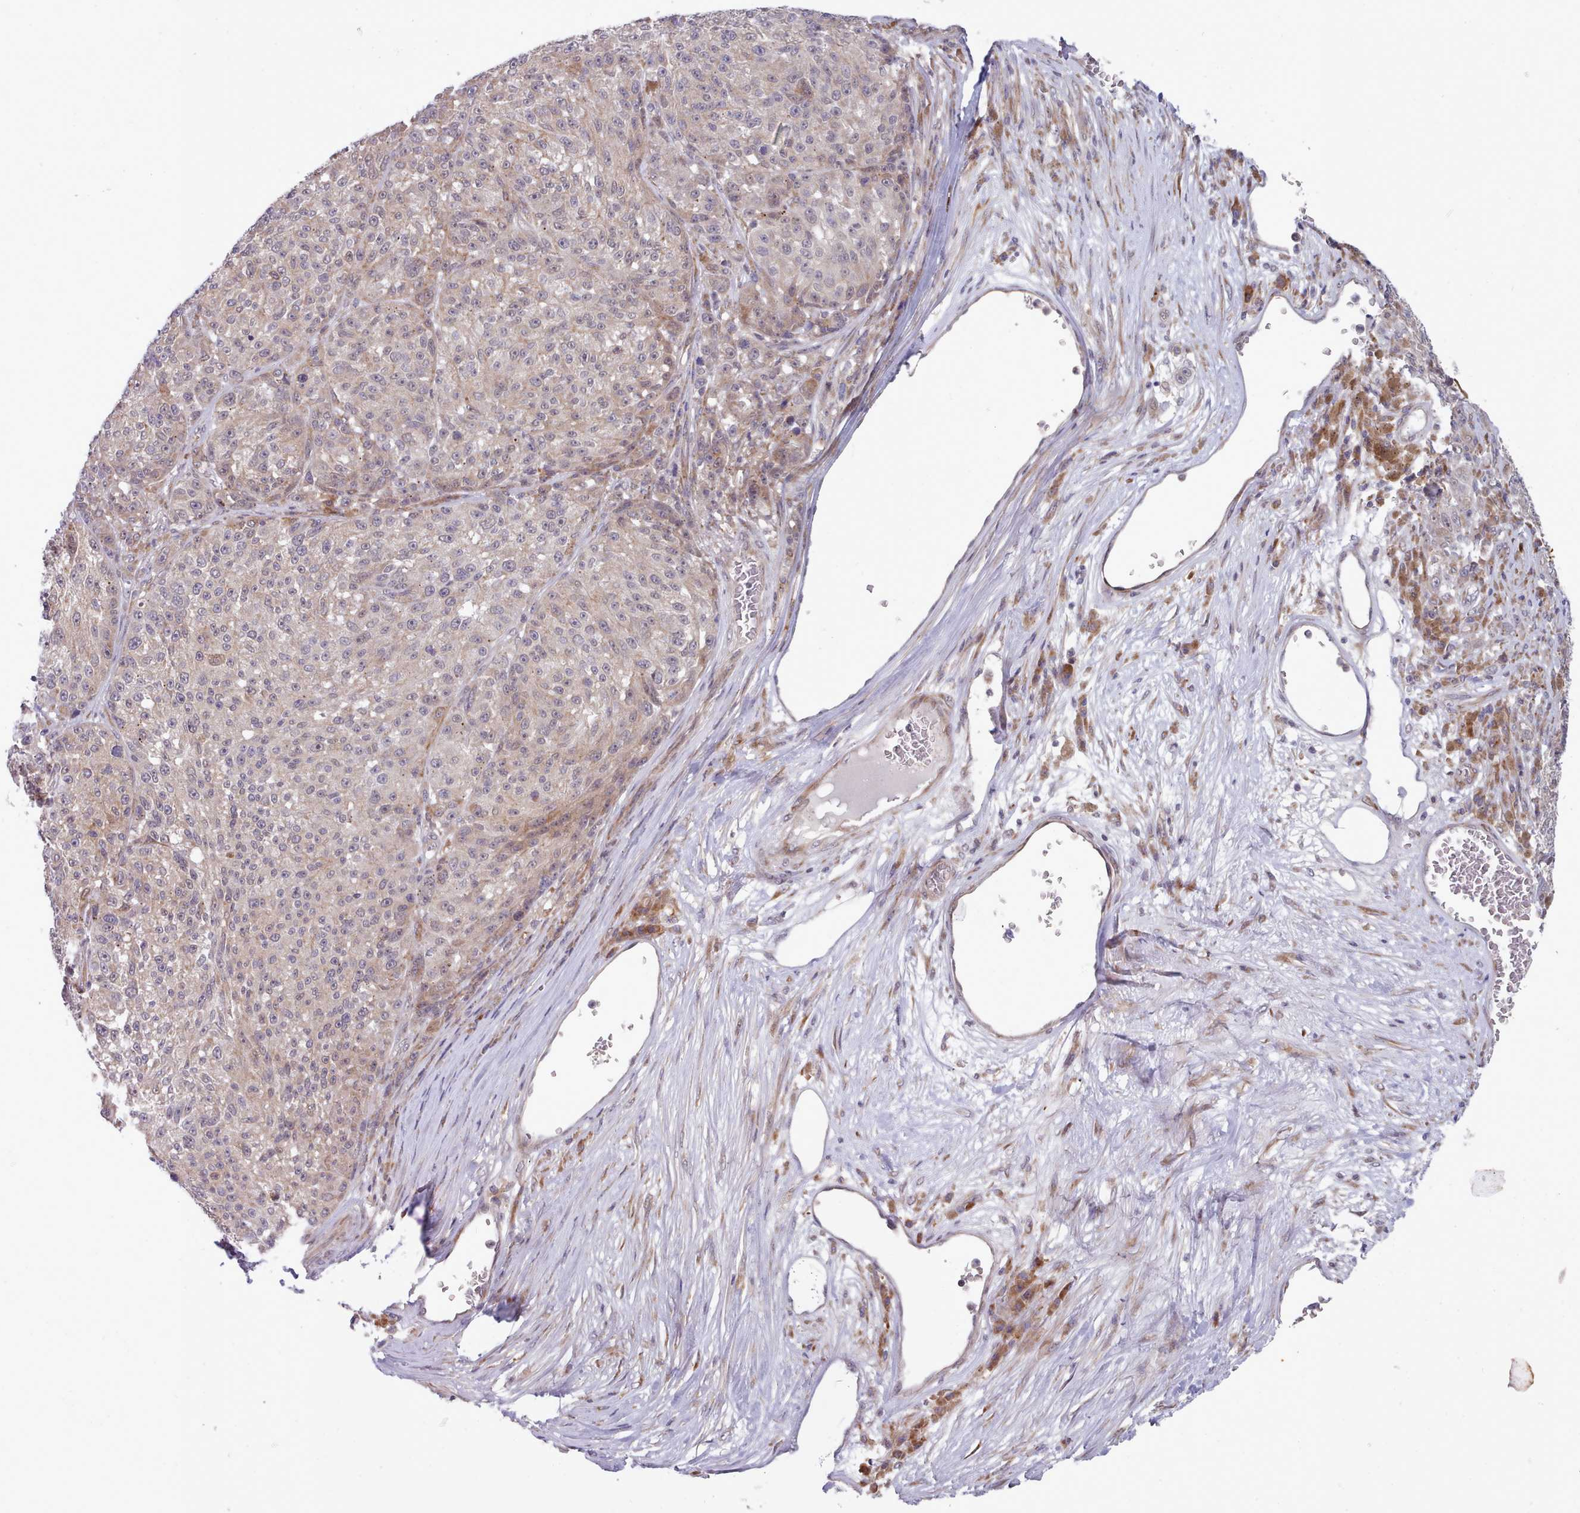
{"staining": {"intensity": "negative", "quantity": "none", "location": "none"}, "tissue": "melanoma", "cell_type": "Tumor cells", "image_type": "cancer", "snomed": [{"axis": "morphology", "description": "Malignant melanoma, NOS"}, {"axis": "topography", "description": "Skin"}], "caption": "Immunohistochemistry (IHC) image of melanoma stained for a protein (brown), which reveals no expression in tumor cells.", "gene": "TRIM26", "patient": {"sex": "male", "age": 53}}